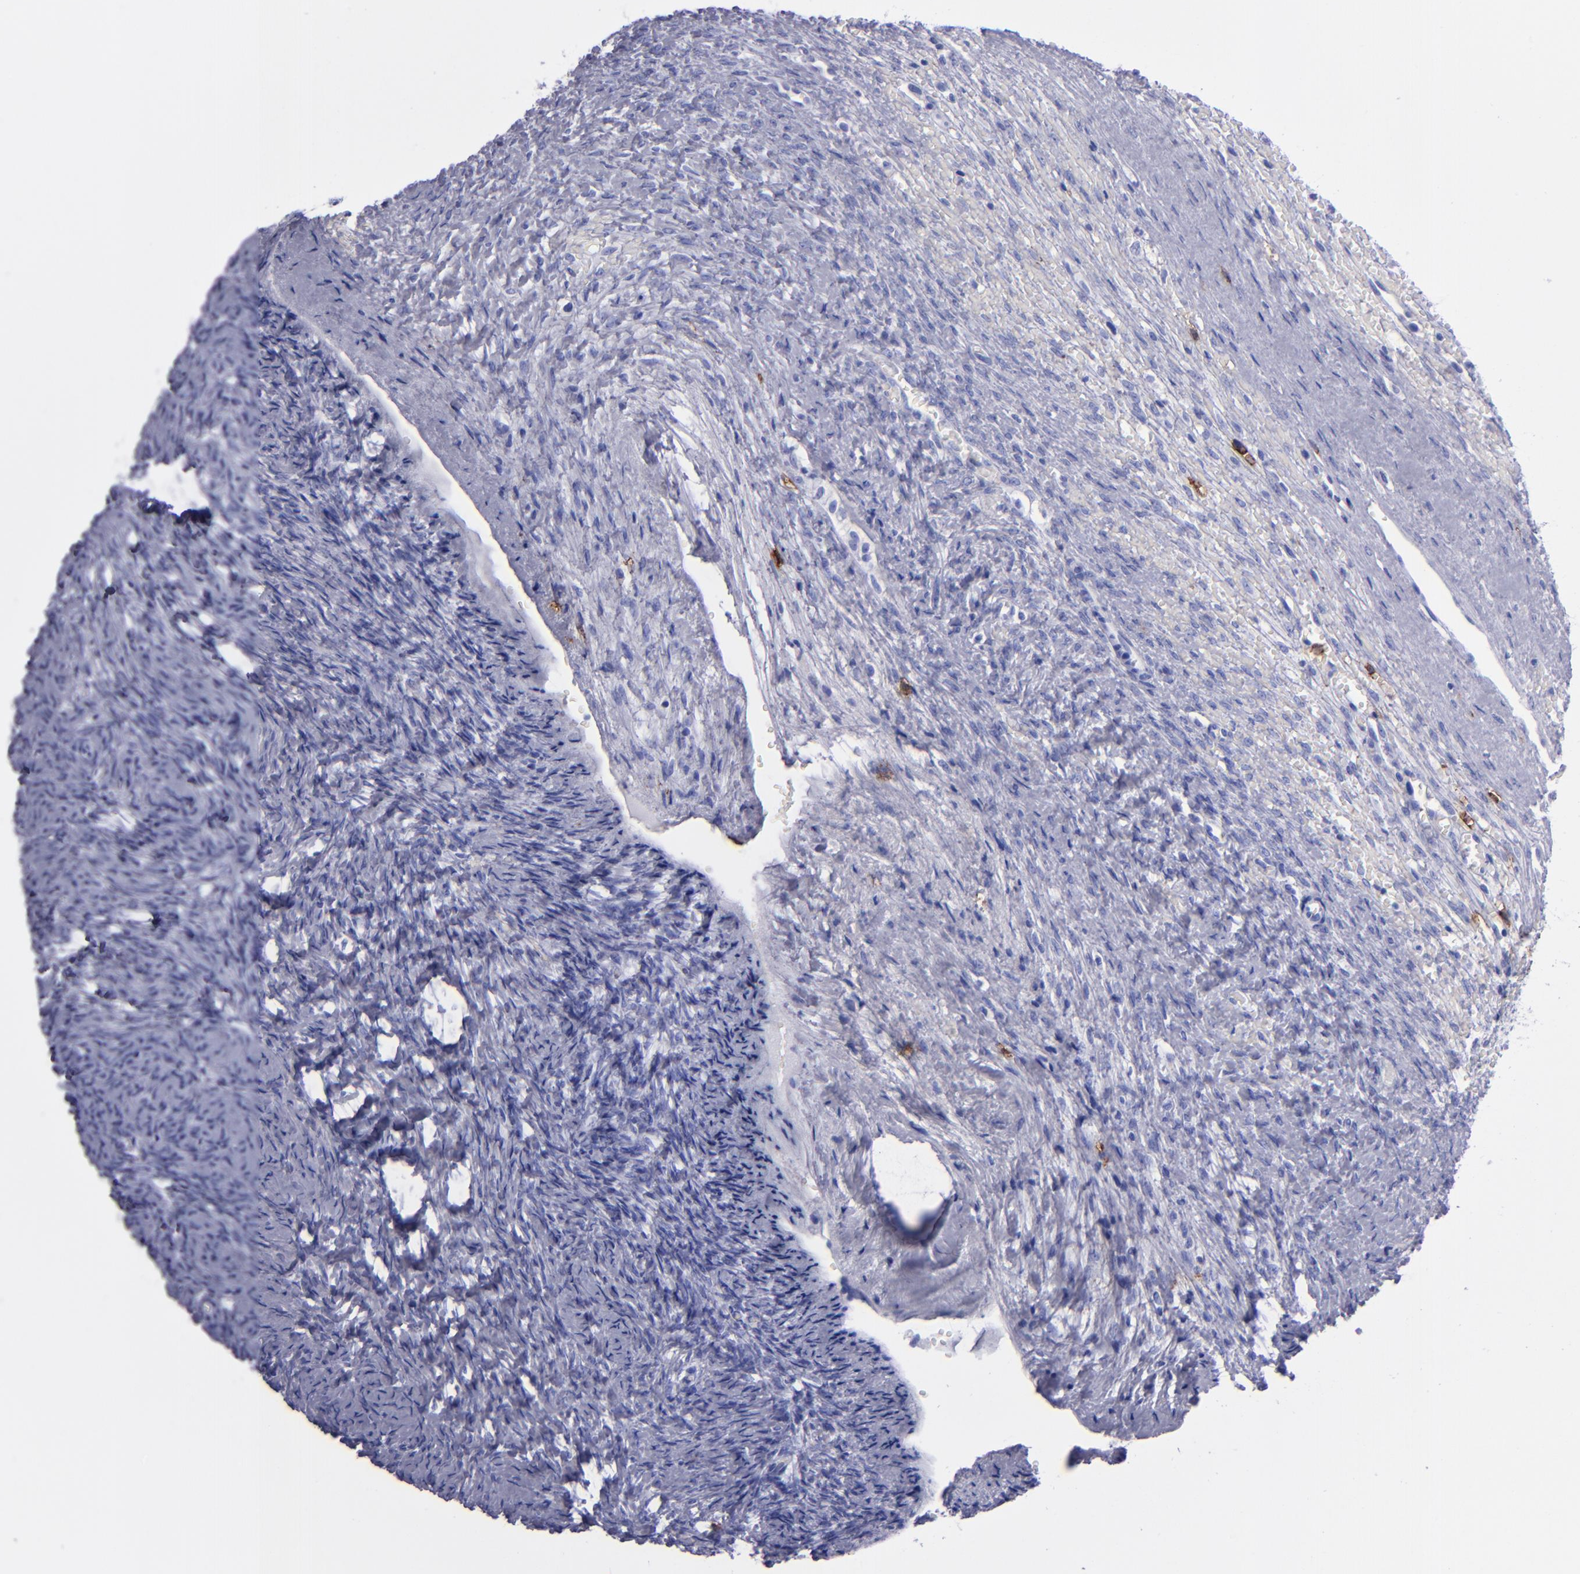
{"staining": {"intensity": "negative", "quantity": "none", "location": "none"}, "tissue": "ovary", "cell_type": "Follicle cells", "image_type": "normal", "snomed": [{"axis": "morphology", "description": "Normal tissue, NOS"}, {"axis": "topography", "description": "Ovary"}], "caption": "DAB (3,3'-diaminobenzidine) immunohistochemical staining of normal ovary shows no significant expression in follicle cells. (Brightfield microscopy of DAB immunohistochemistry (IHC) at high magnification).", "gene": "CD38", "patient": {"sex": "female", "age": 56}}